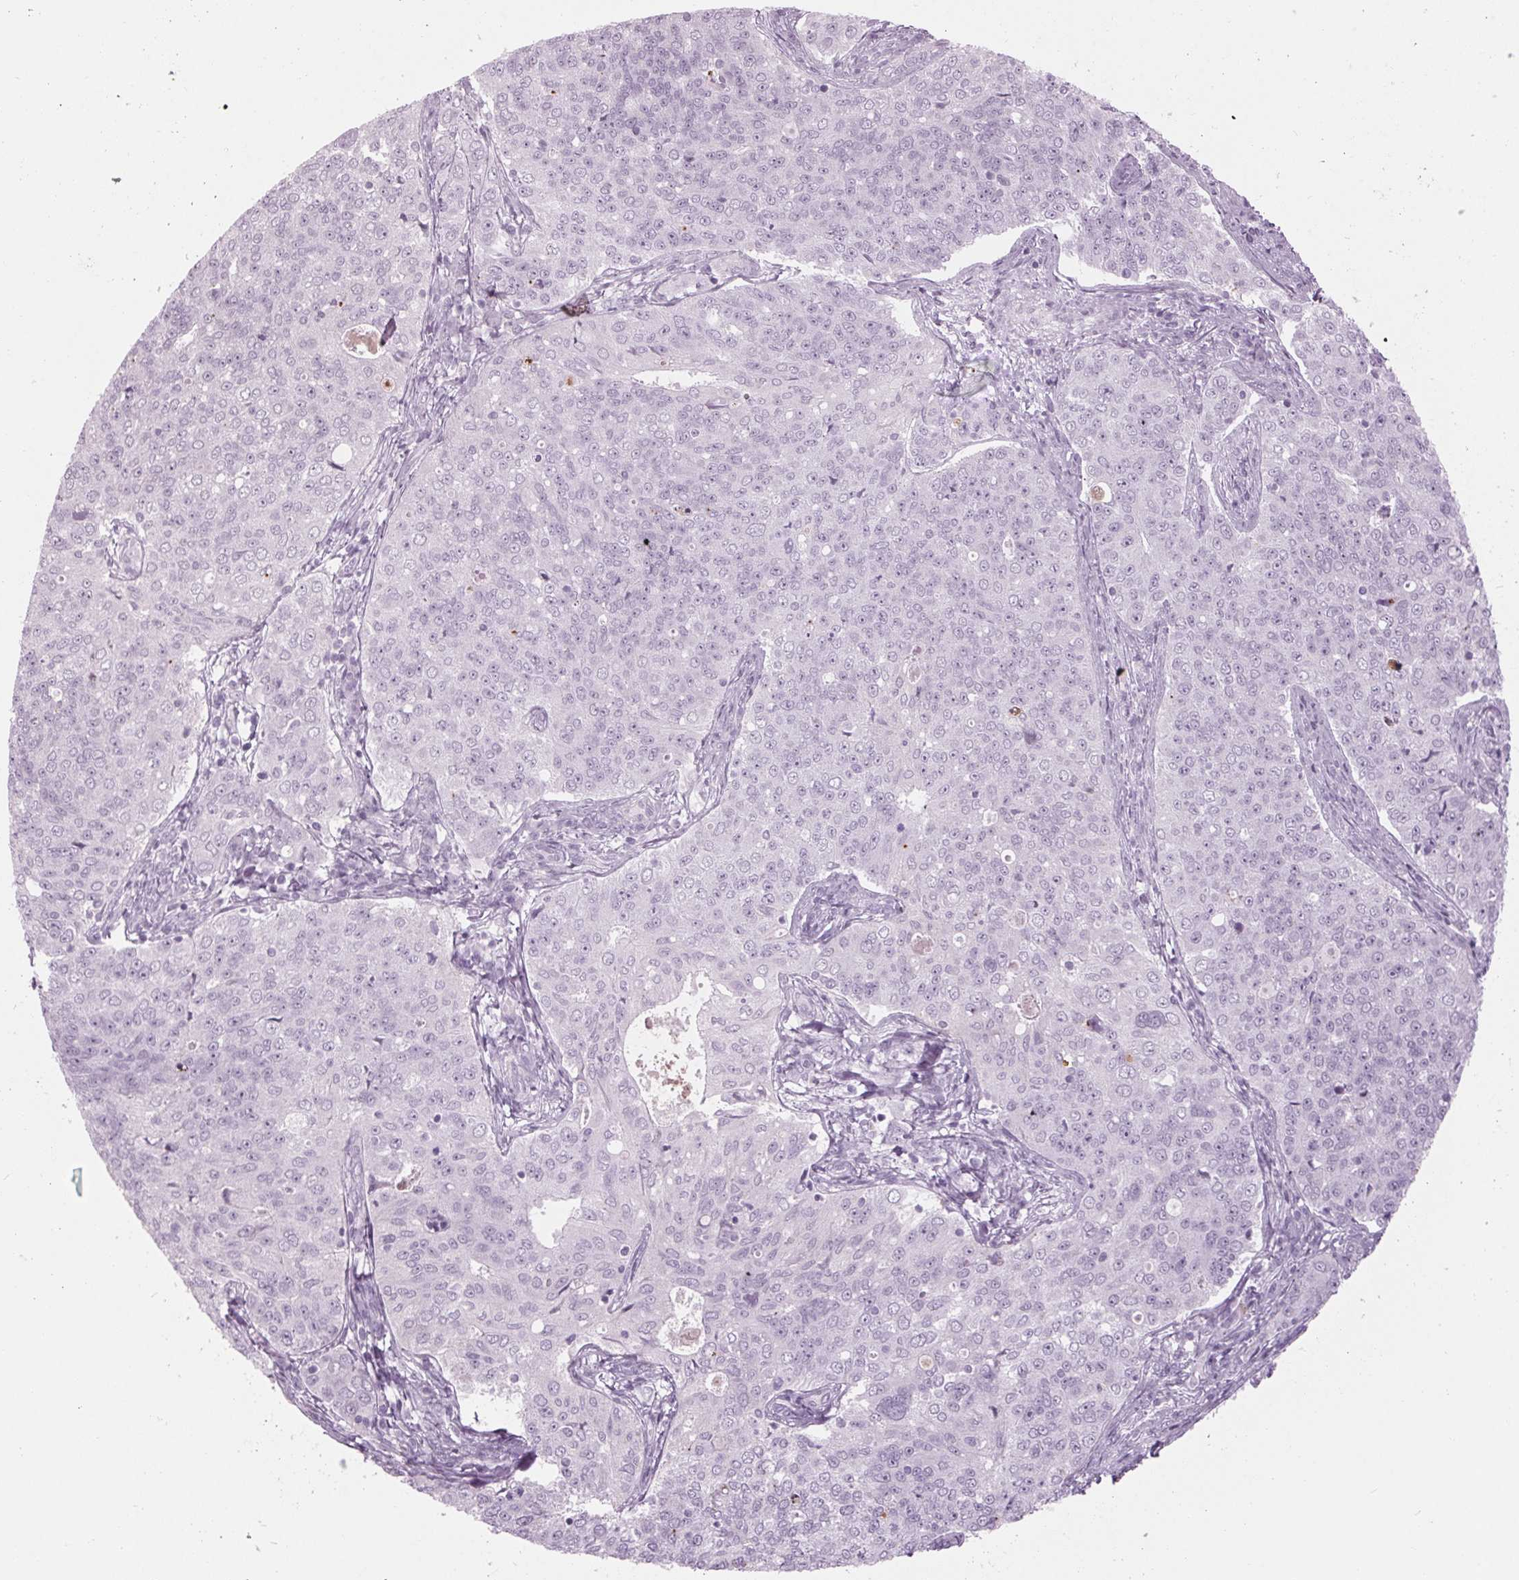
{"staining": {"intensity": "negative", "quantity": "none", "location": "none"}, "tissue": "endometrial cancer", "cell_type": "Tumor cells", "image_type": "cancer", "snomed": [{"axis": "morphology", "description": "Adenocarcinoma, NOS"}, {"axis": "topography", "description": "Endometrium"}], "caption": "High power microscopy micrograph of an immunohistochemistry (IHC) histopathology image of adenocarcinoma (endometrial), revealing no significant expression in tumor cells.", "gene": "CYP3A43", "patient": {"sex": "female", "age": 43}}